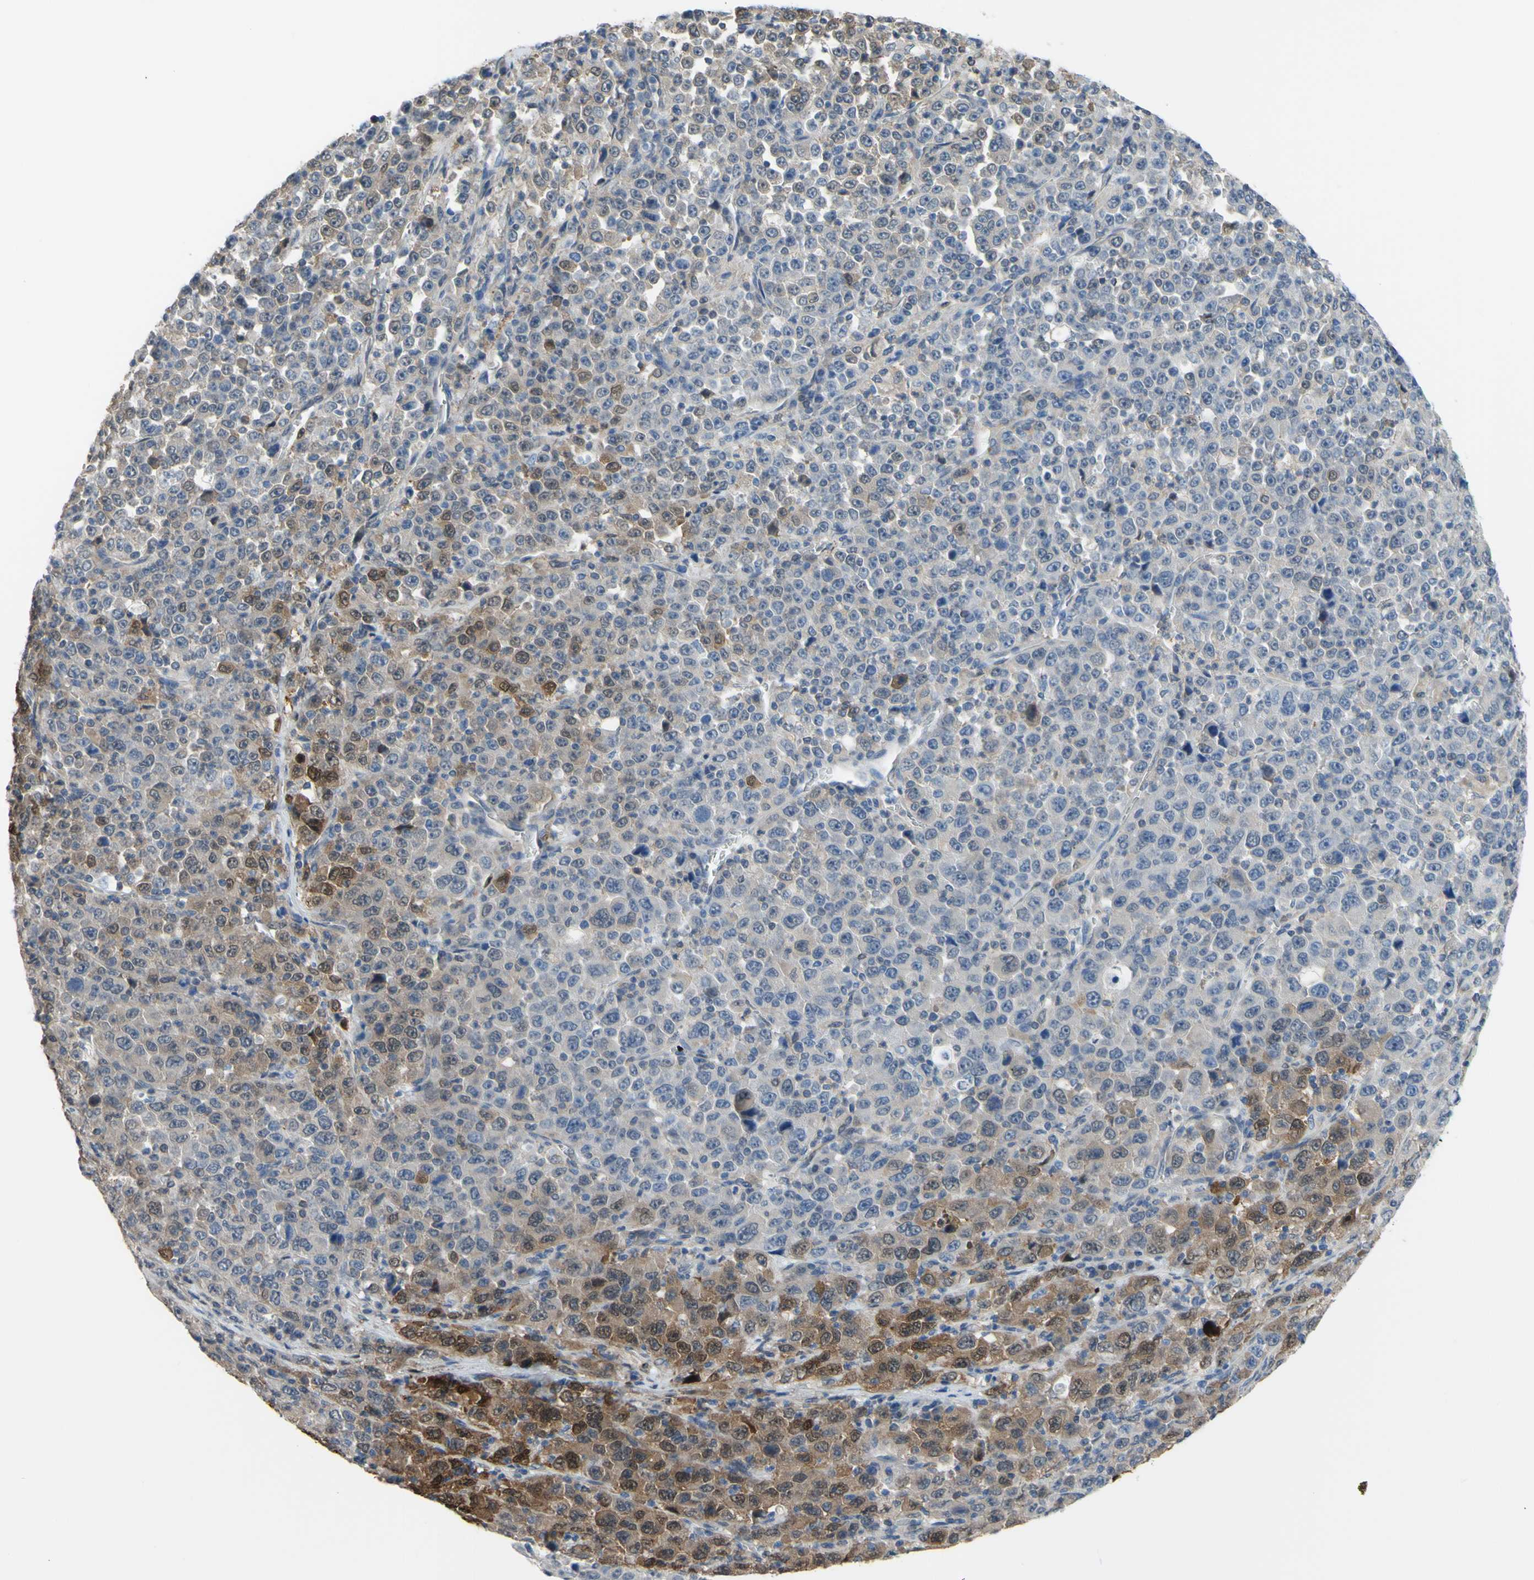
{"staining": {"intensity": "strong", "quantity": "<25%", "location": "cytoplasmic/membranous,nuclear"}, "tissue": "stomach cancer", "cell_type": "Tumor cells", "image_type": "cancer", "snomed": [{"axis": "morphology", "description": "Normal tissue, NOS"}, {"axis": "morphology", "description": "Adenocarcinoma, NOS"}, {"axis": "topography", "description": "Stomach, upper"}, {"axis": "topography", "description": "Stomach"}], "caption": "A brown stain shows strong cytoplasmic/membranous and nuclear staining of a protein in human stomach cancer (adenocarcinoma) tumor cells. (IHC, brightfield microscopy, high magnification).", "gene": "UPK3B", "patient": {"sex": "male", "age": 59}}